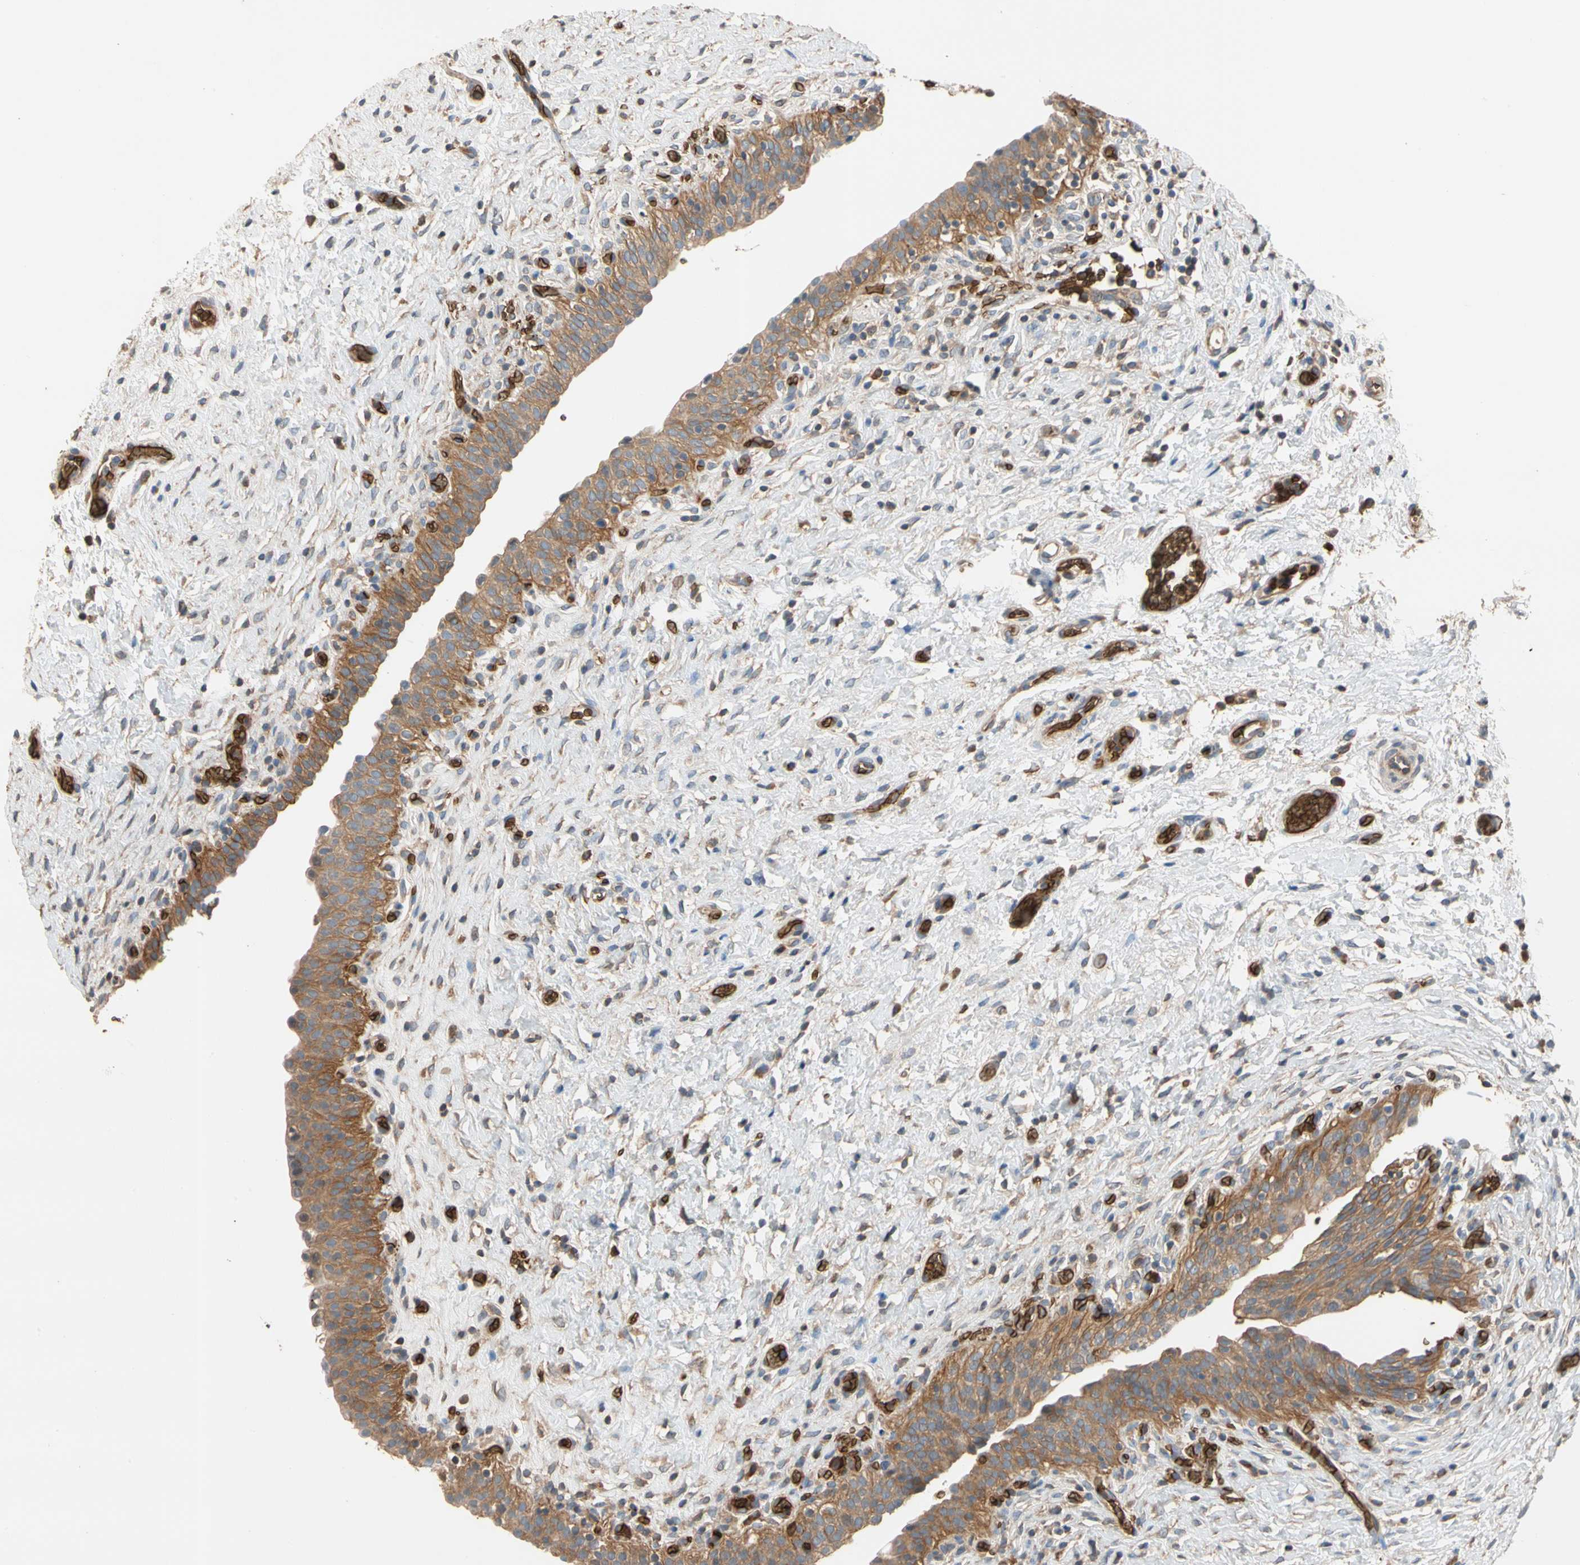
{"staining": {"intensity": "moderate", "quantity": ">75%", "location": "cytoplasmic/membranous"}, "tissue": "urinary bladder", "cell_type": "Urothelial cells", "image_type": "normal", "snomed": [{"axis": "morphology", "description": "Normal tissue, NOS"}, {"axis": "topography", "description": "Urinary bladder"}], "caption": "Normal urinary bladder shows moderate cytoplasmic/membranous staining in about >75% of urothelial cells (DAB IHC with brightfield microscopy, high magnification)..", "gene": "RIOK2", "patient": {"sex": "male", "age": 51}}